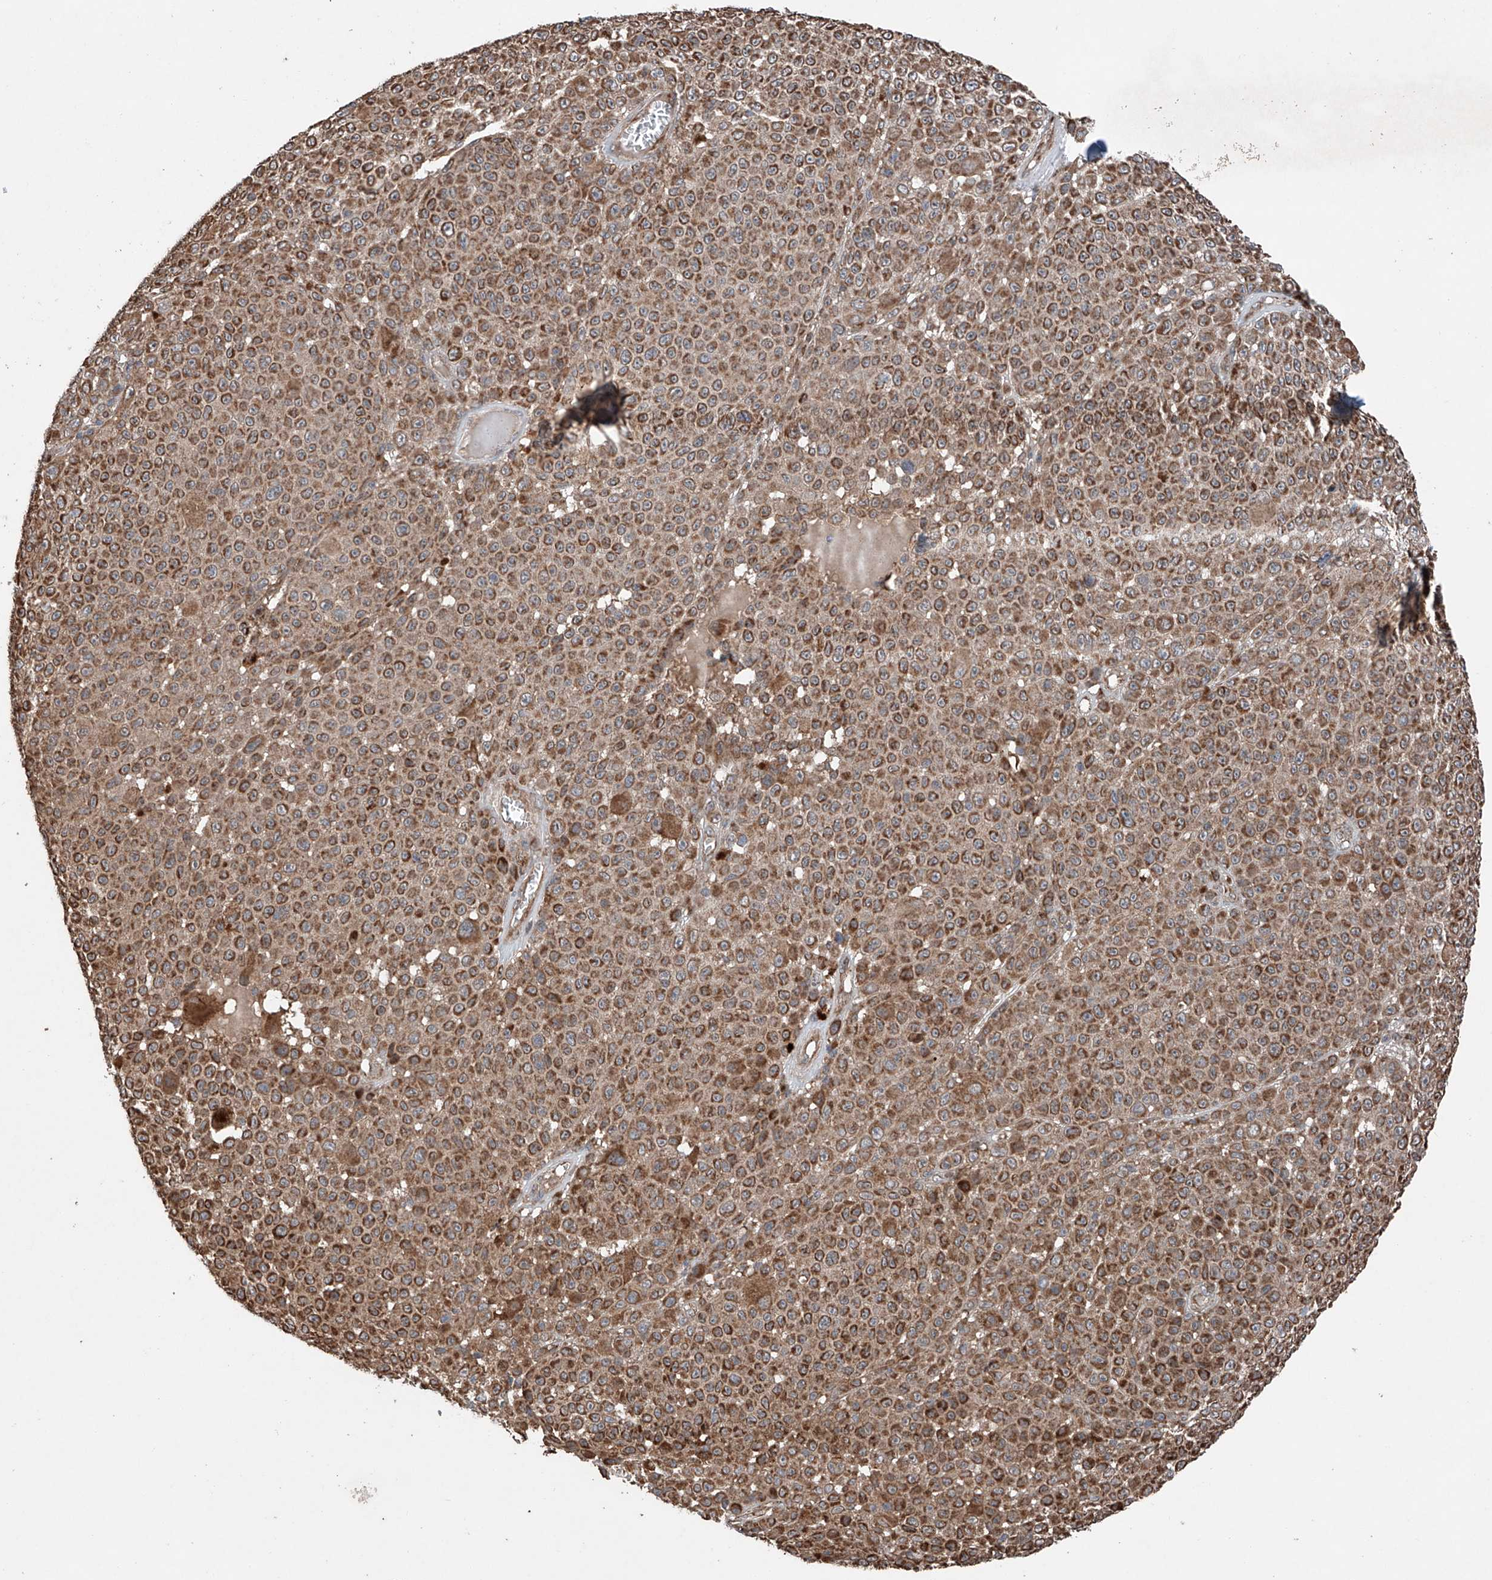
{"staining": {"intensity": "strong", "quantity": ">75%", "location": "cytoplasmic/membranous"}, "tissue": "melanoma", "cell_type": "Tumor cells", "image_type": "cancer", "snomed": [{"axis": "morphology", "description": "Malignant melanoma, NOS"}, {"axis": "topography", "description": "Skin"}], "caption": "Malignant melanoma tissue displays strong cytoplasmic/membranous expression in approximately >75% of tumor cells, visualized by immunohistochemistry. (DAB (3,3'-diaminobenzidine) = brown stain, brightfield microscopy at high magnification).", "gene": "AP4B1", "patient": {"sex": "female", "age": 94}}